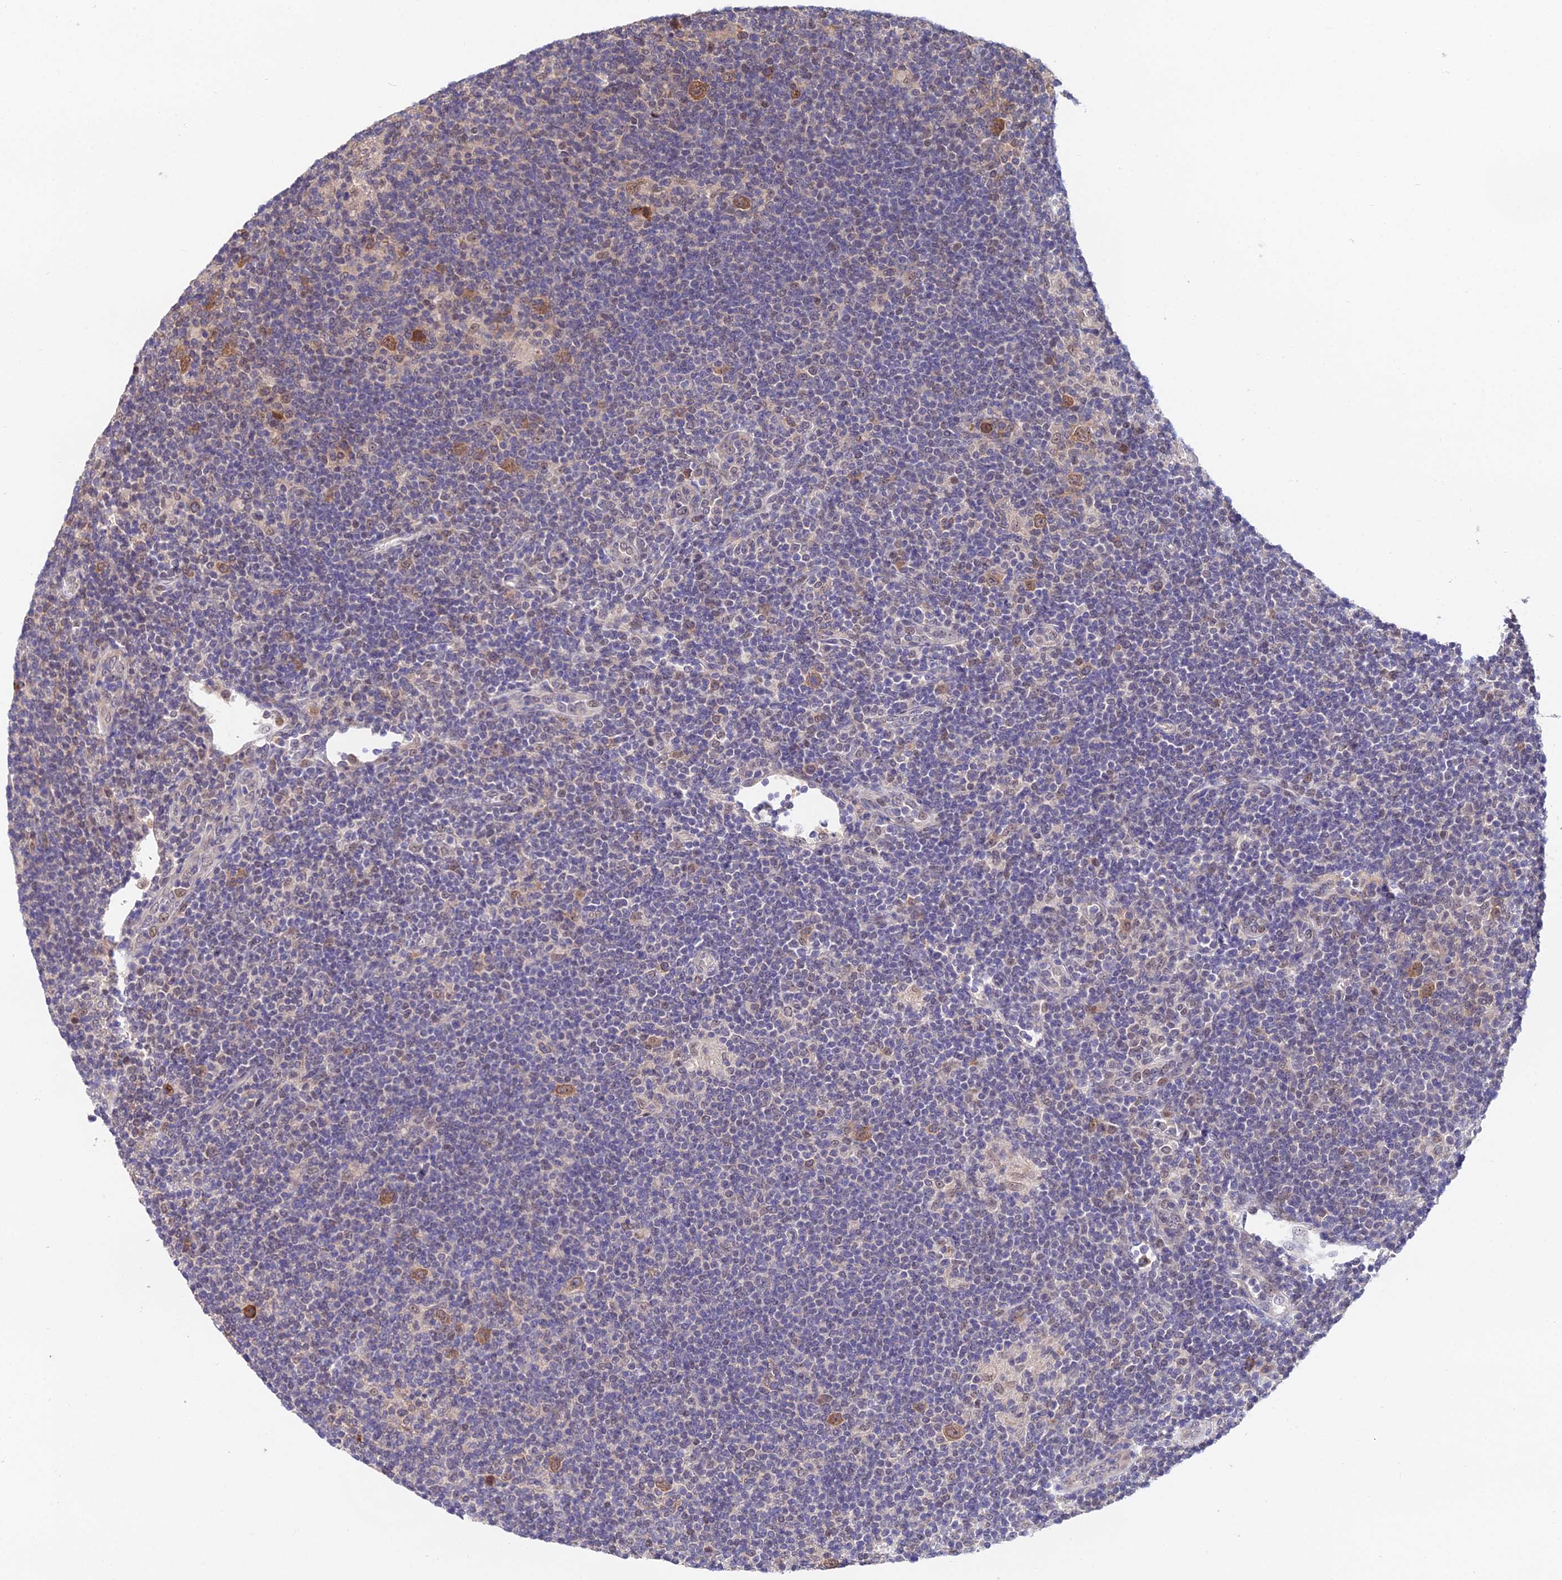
{"staining": {"intensity": "moderate", "quantity": ">75%", "location": "cytoplasmic/membranous,nuclear"}, "tissue": "lymphoma", "cell_type": "Tumor cells", "image_type": "cancer", "snomed": [{"axis": "morphology", "description": "Hodgkin's disease, NOS"}, {"axis": "topography", "description": "Lymph node"}], "caption": "Hodgkin's disease was stained to show a protein in brown. There is medium levels of moderate cytoplasmic/membranous and nuclear expression in approximately >75% of tumor cells.", "gene": "INPP4A", "patient": {"sex": "female", "age": 57}}